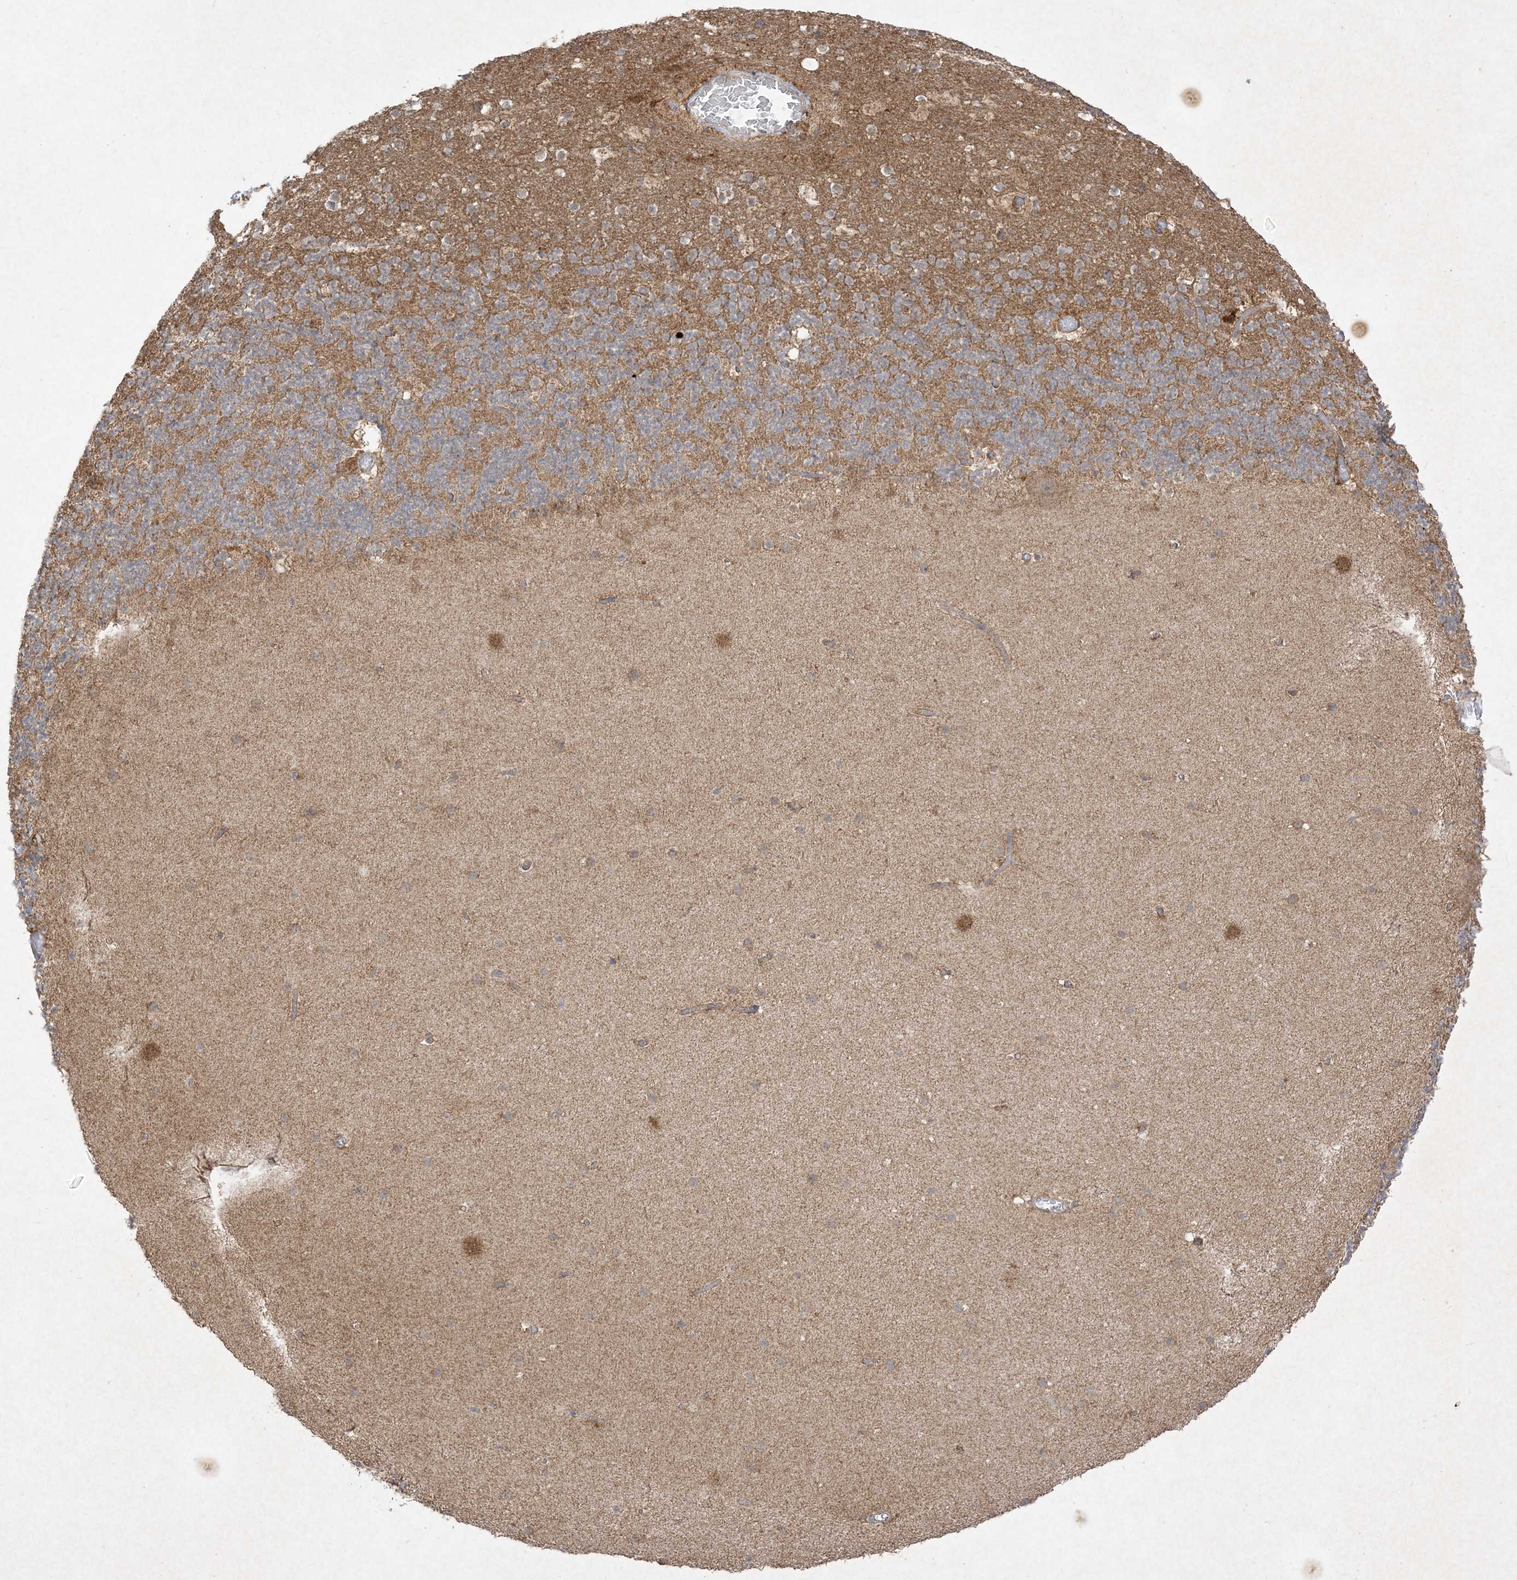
{"staining": {"intensity": "moderate", "quantity": ">75%", "location": "cytoplasmic/membranous"}, "tissue": "cerebellum", "cell_type": "Cells in granular layer", "image_type": "normal", "snomed": [{"axis": "morphology", "description": "Normal tissue, NOS"}, {"axis": "topography", "description": "Cerebellum"}], "caption": "A medium amount of moderate cytoplasmic/membranous staining is identified in approximately >75% of cells in granular layer in benign cerebellum.", "gene": "UBE2C", "patient": {"sex": "male", "age": 57}}